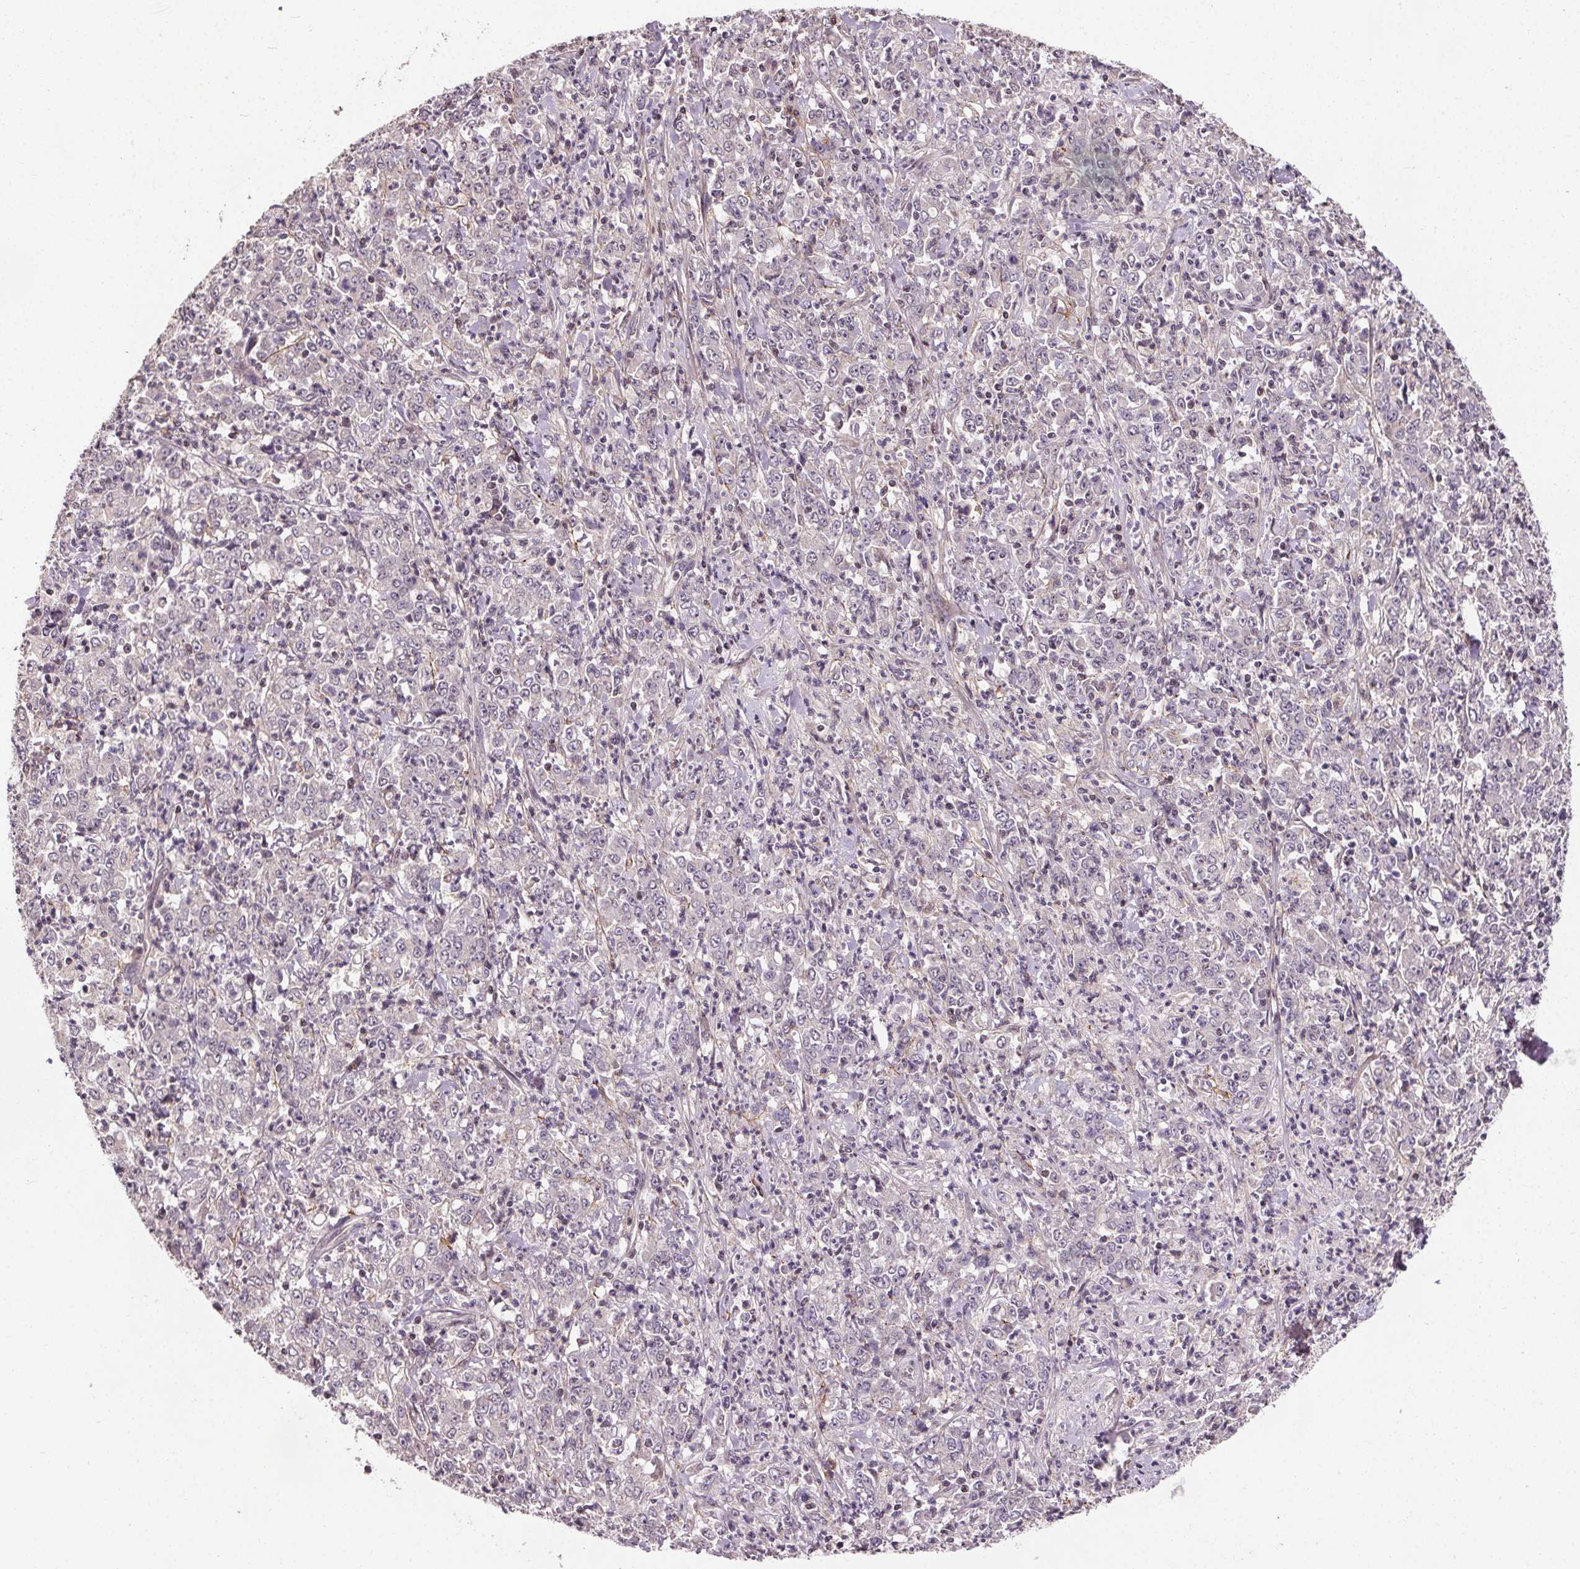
{"staining": {"intensity": "negative", "quantity": "none", "location": "none"}, "tissue": "stomach cancer", "cell_type": "Tumor cells", "image_type": "cancer", "snomed": [{"axis": "morphology", "description": "Adenocarcinoma, NOS"}, {"axis": "topography", "description": "Stomach, lower"}], "caption": "This is an IHC micrograph of stomach cancer. There is no expression in tumor cells.", "gene": "KIAA0232", "patient": {"sex": "female", "age": 71}}